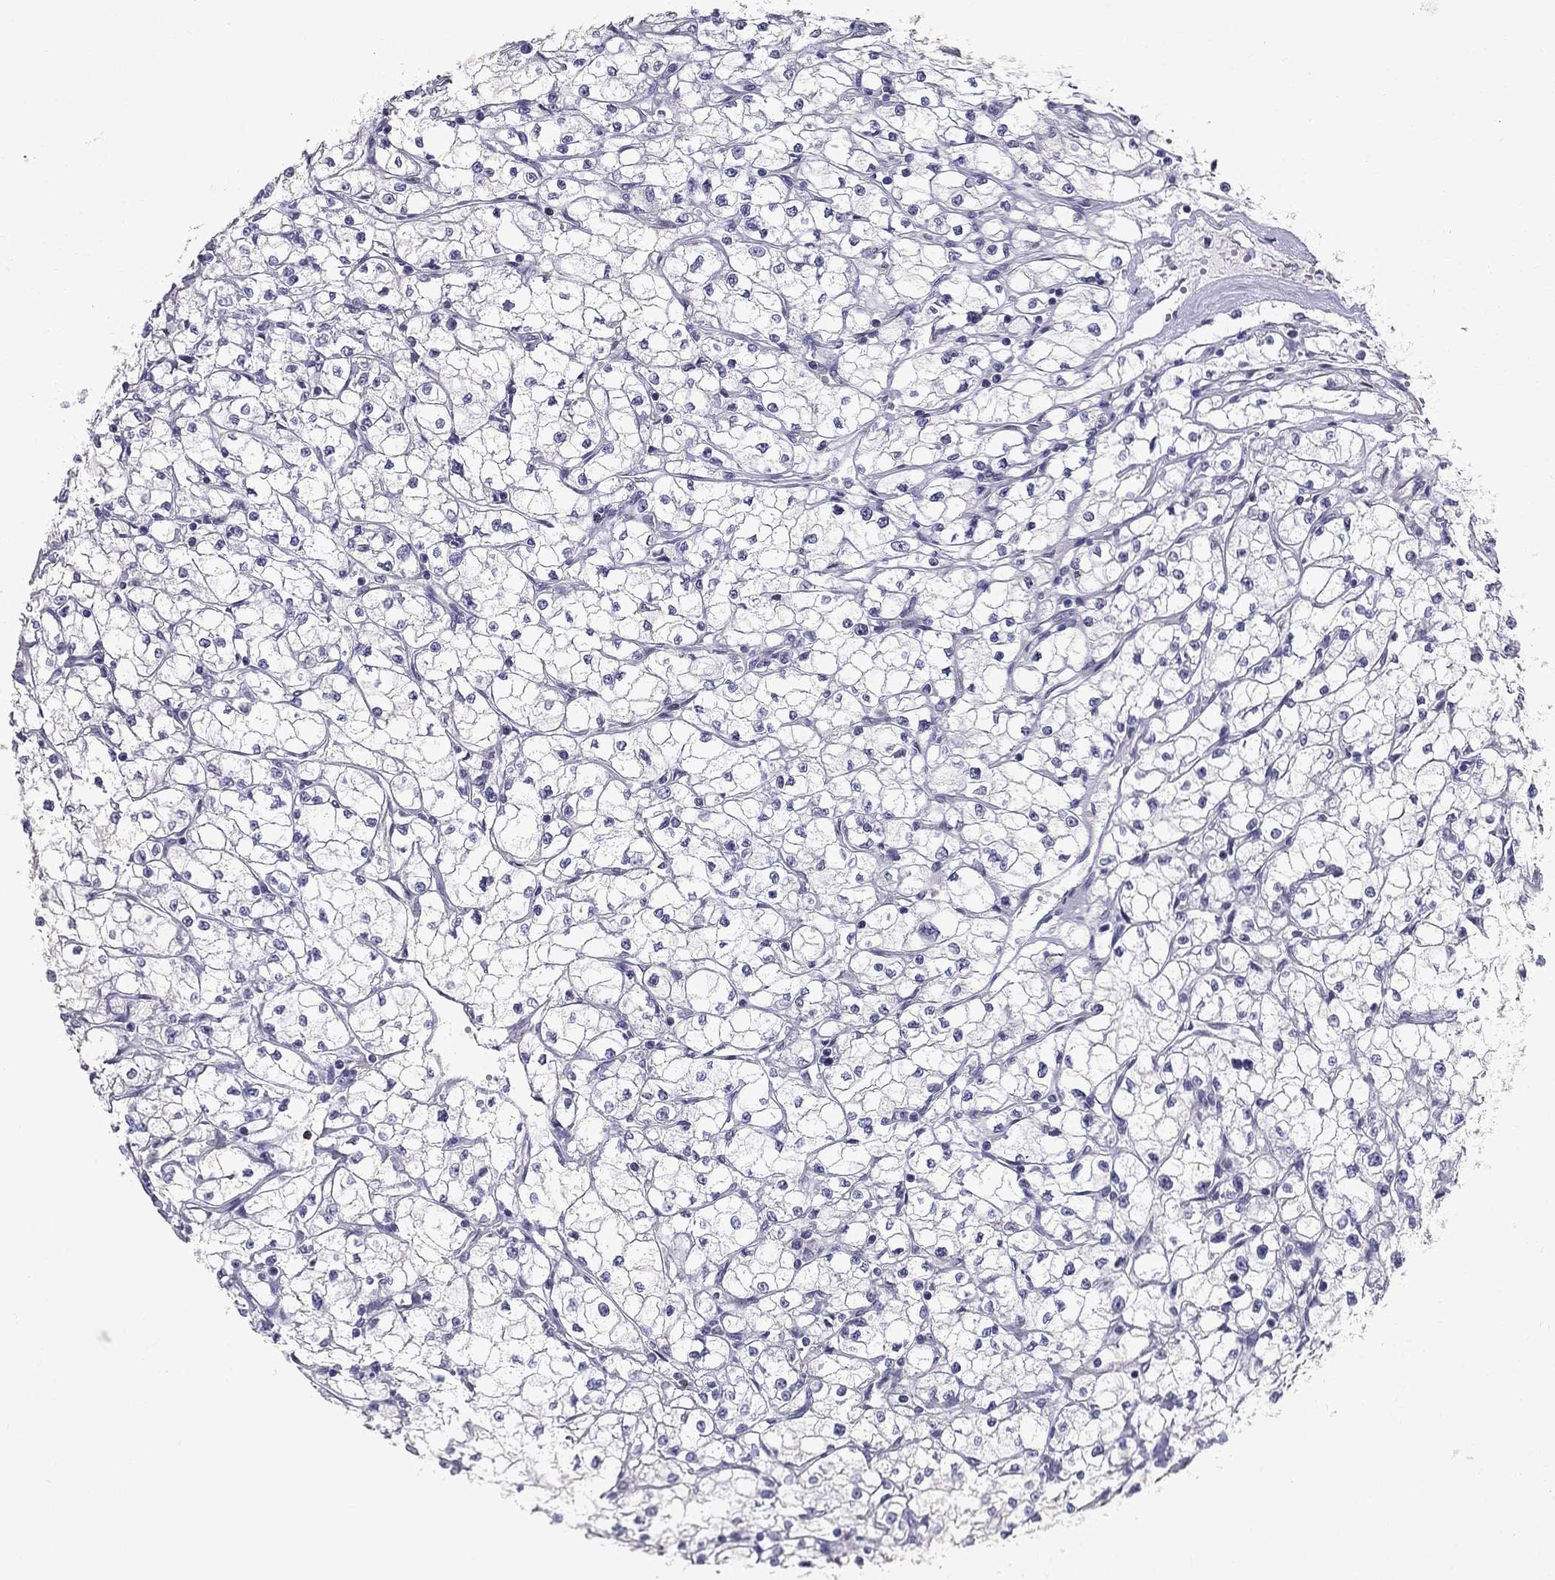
{"staining": {"intensity": "negative", "quantity": "none", "location": "none"}, "tissue": "renal cancer", "cell_type": "Tumor cells", "image_type": "cancer", "snomed": [{"axis": "morphology", "description": "Adenocarcinoma, NOS"}, {"axis": "topography", "description": "Kidney"}], "caption": "IHC image of neoplastic tissue: renal cancer (adenocarcinoma) stained with DAB displays no significant protein positivity in tumor cells. (IHC, brightfield microscopy, high magnification).", "gene": "CLIC6", "patient": {"sex": "male", "age": 67}}